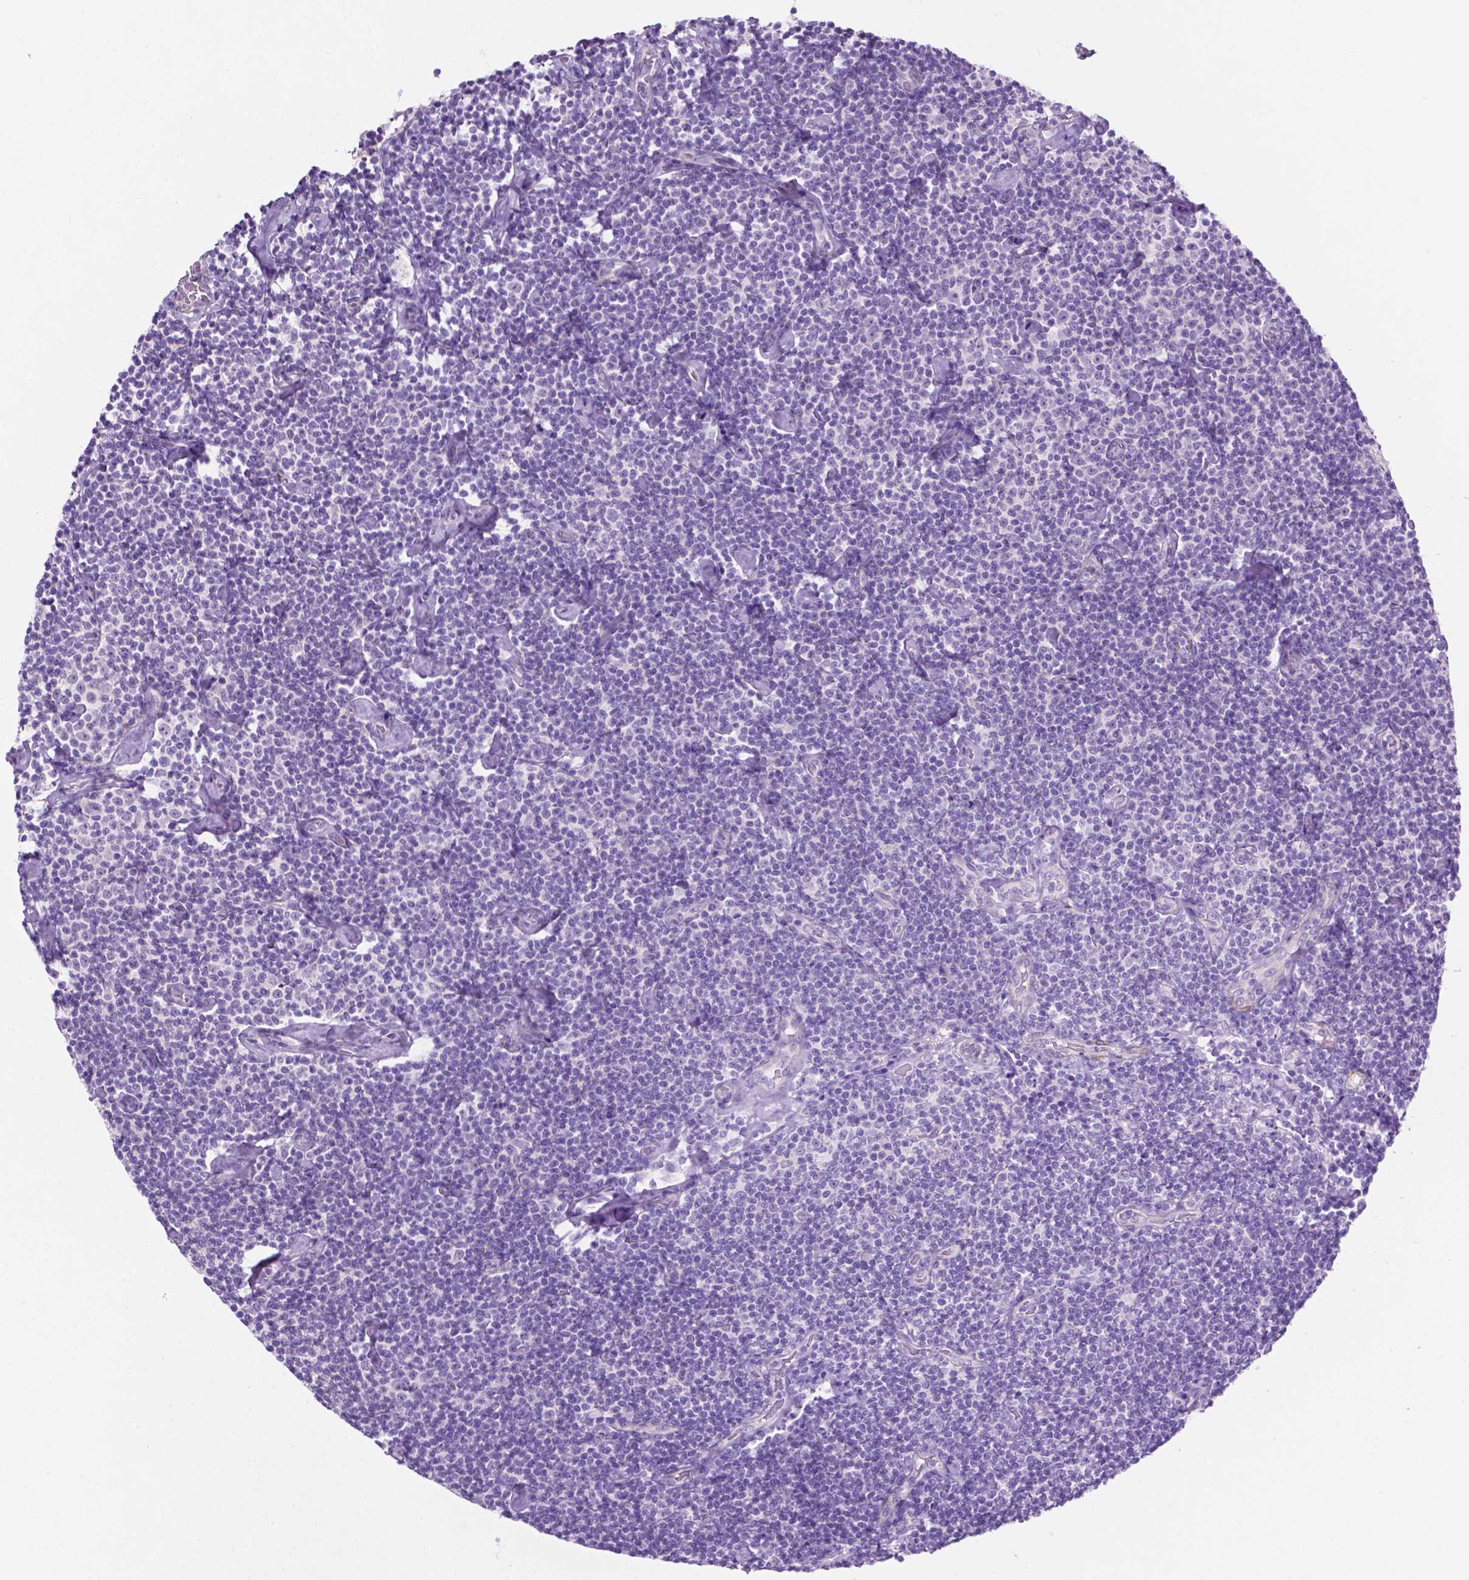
{"staining": {"intensity": "negative", "quantity": "none", "location": "none"}, "tissue": "lymphoma", "cell_type": "Tumor cells", "image_type": "cancer", "snomed": [{"axis": "morphology", "description": "Malignant lymphoma, non-Hodgkin's type, Low grade"}, {"axis": "topography", "description": "Lymph node"}], "caption": "Human low-grade malignant lymphoma, non-Hodgkin's type stained for a protein using immunohistochemistry demonstrates no positivity in tumor cells.", "gene": "ASPG", "patient": {"sex": "male", "age": 81}}